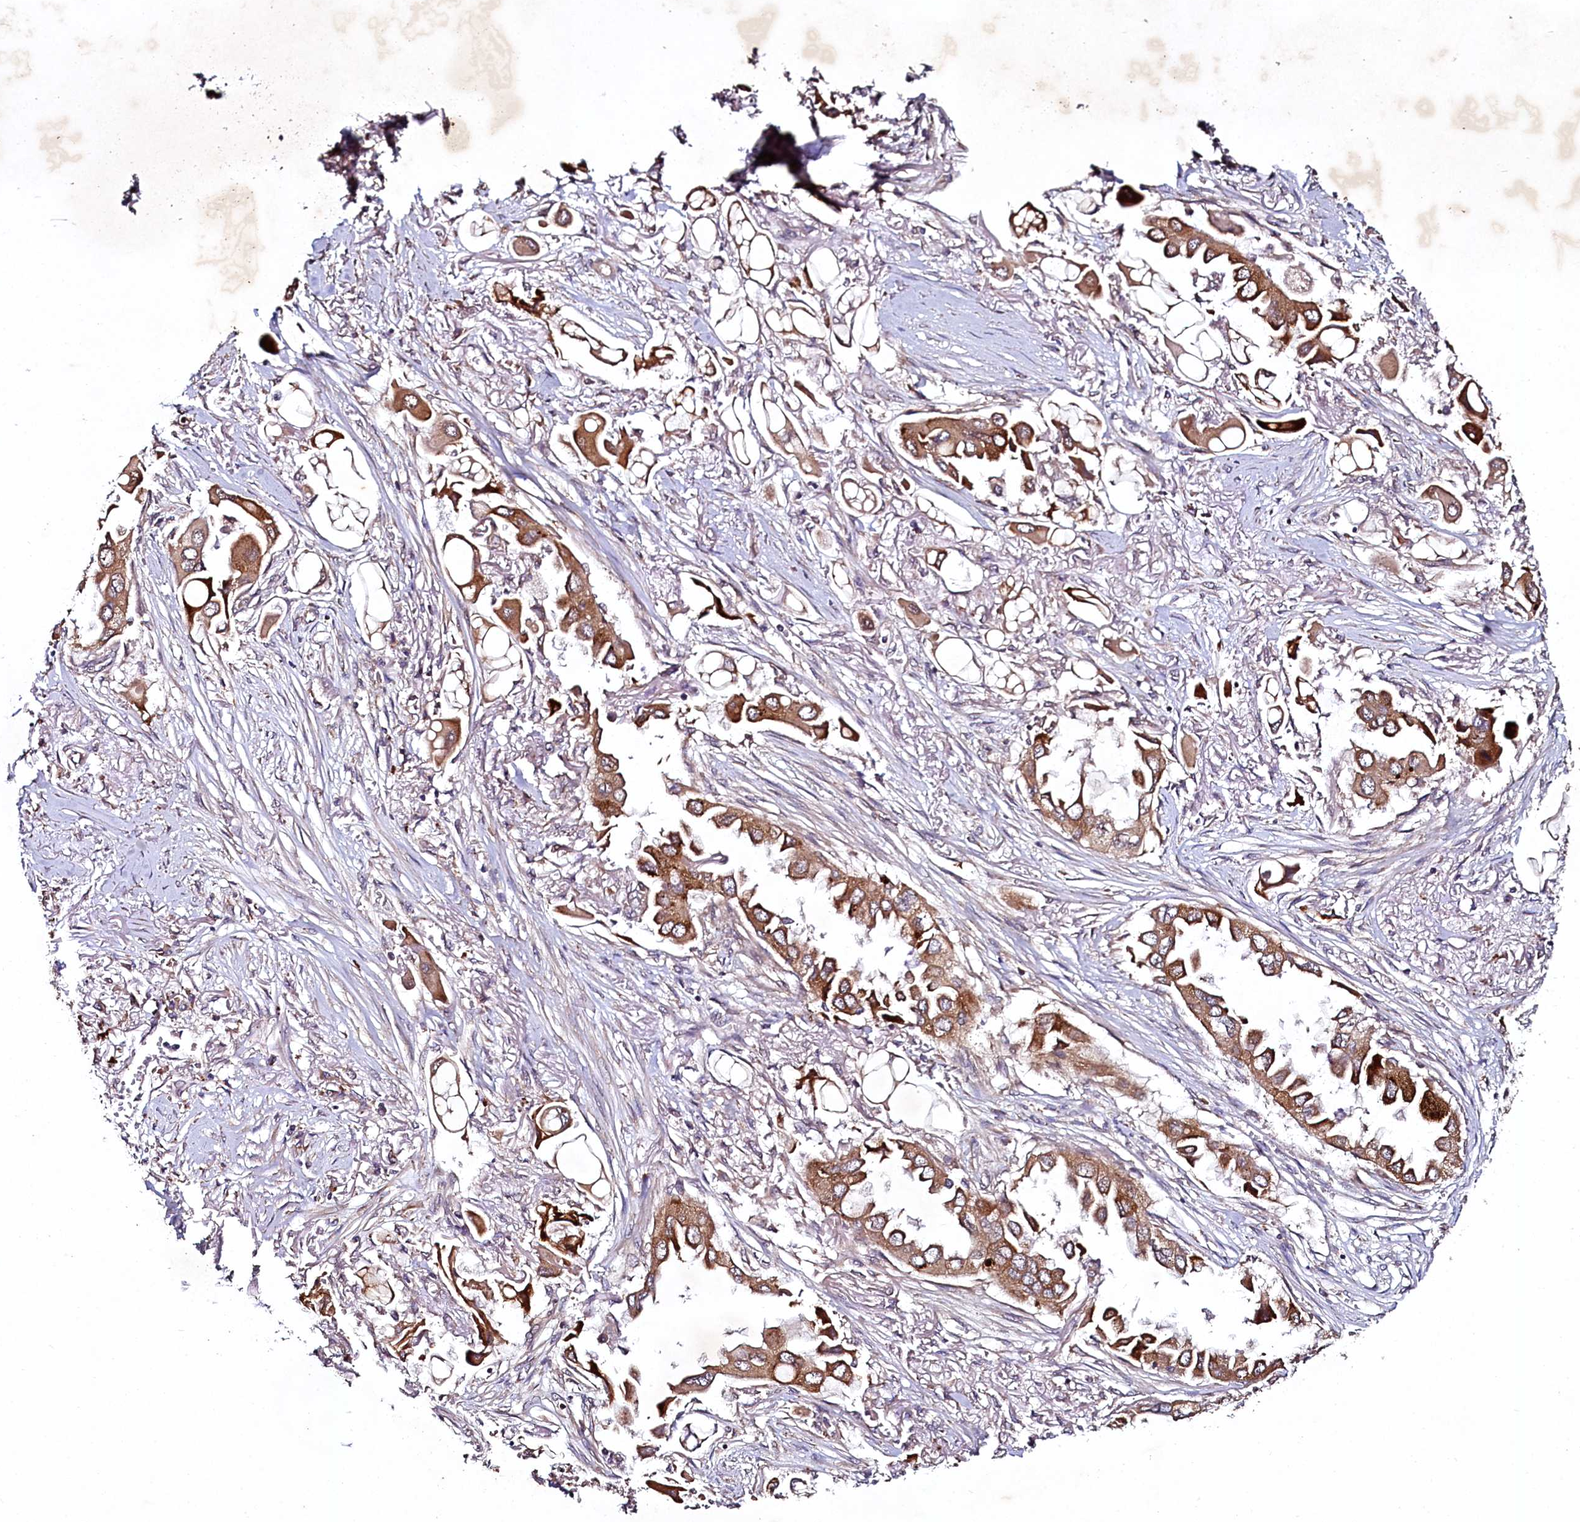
{"staining": {"intensity": "moderate", "quantity": ">75%", "location": "cytoplasmic/membranous"}, "tissue": "lung cancer", "cell_type": "Tumor cells", "image_type": "cancer", "snomed": [{"axis": "morphology", "description": "Adenocarcinoma, NOS"}, {"axis": "topography", "description": "Lung"}], "caption": "High-magnification brightfield microscopy of lung cancer stained with DAB (3,3'-diaminobenzidine) (brown) and counterstained with hematoxylin (blue). tumor cells exhibit moderate cytoplasmic/membranous expression is identified in about>75% of cells.", "gene": "SEC24C", "patient": {"sex": "female", "age": 76}}